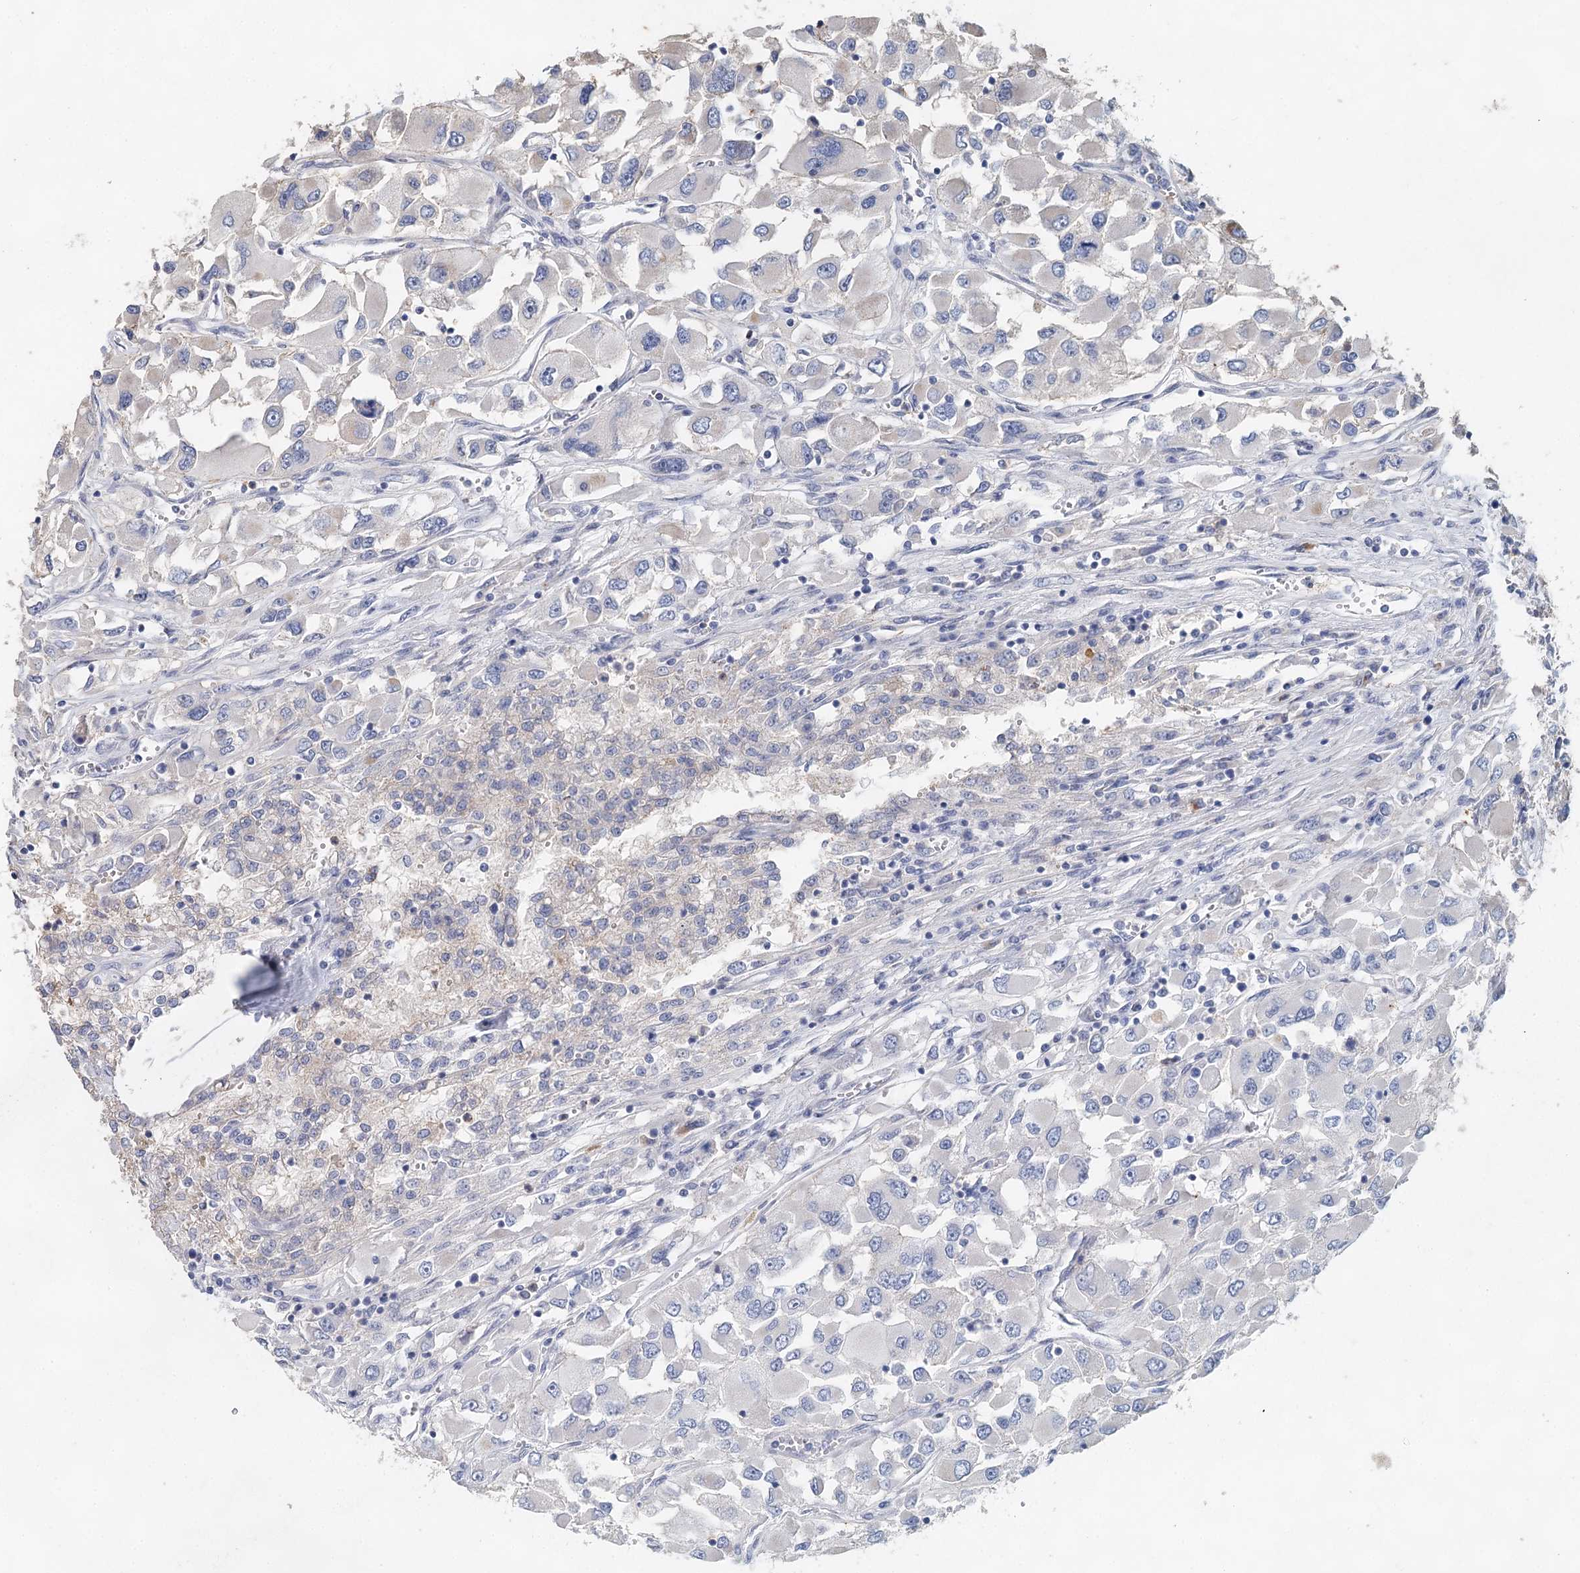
{"staining": {"intensity": "negative", "quantity": "none", "location": "none"}, "tissue": "renal cancer", "cell_type": "Tumor cells", "image_type": "cancer", "snomed": [{"axis": "morphology", "description": "Adenocarcinoma, NOS"}, {"axis": "topography", "description": "Kidney"}], "caption": "This photomicrograph is of adenocarcinoma (renal) stained with IHC to label a protein in brown with the nuclei are counter-stained blue. There is no staining in tumor cells.", "gene": "MYL6B", "patient": {"sex": "female", "age": 52}}